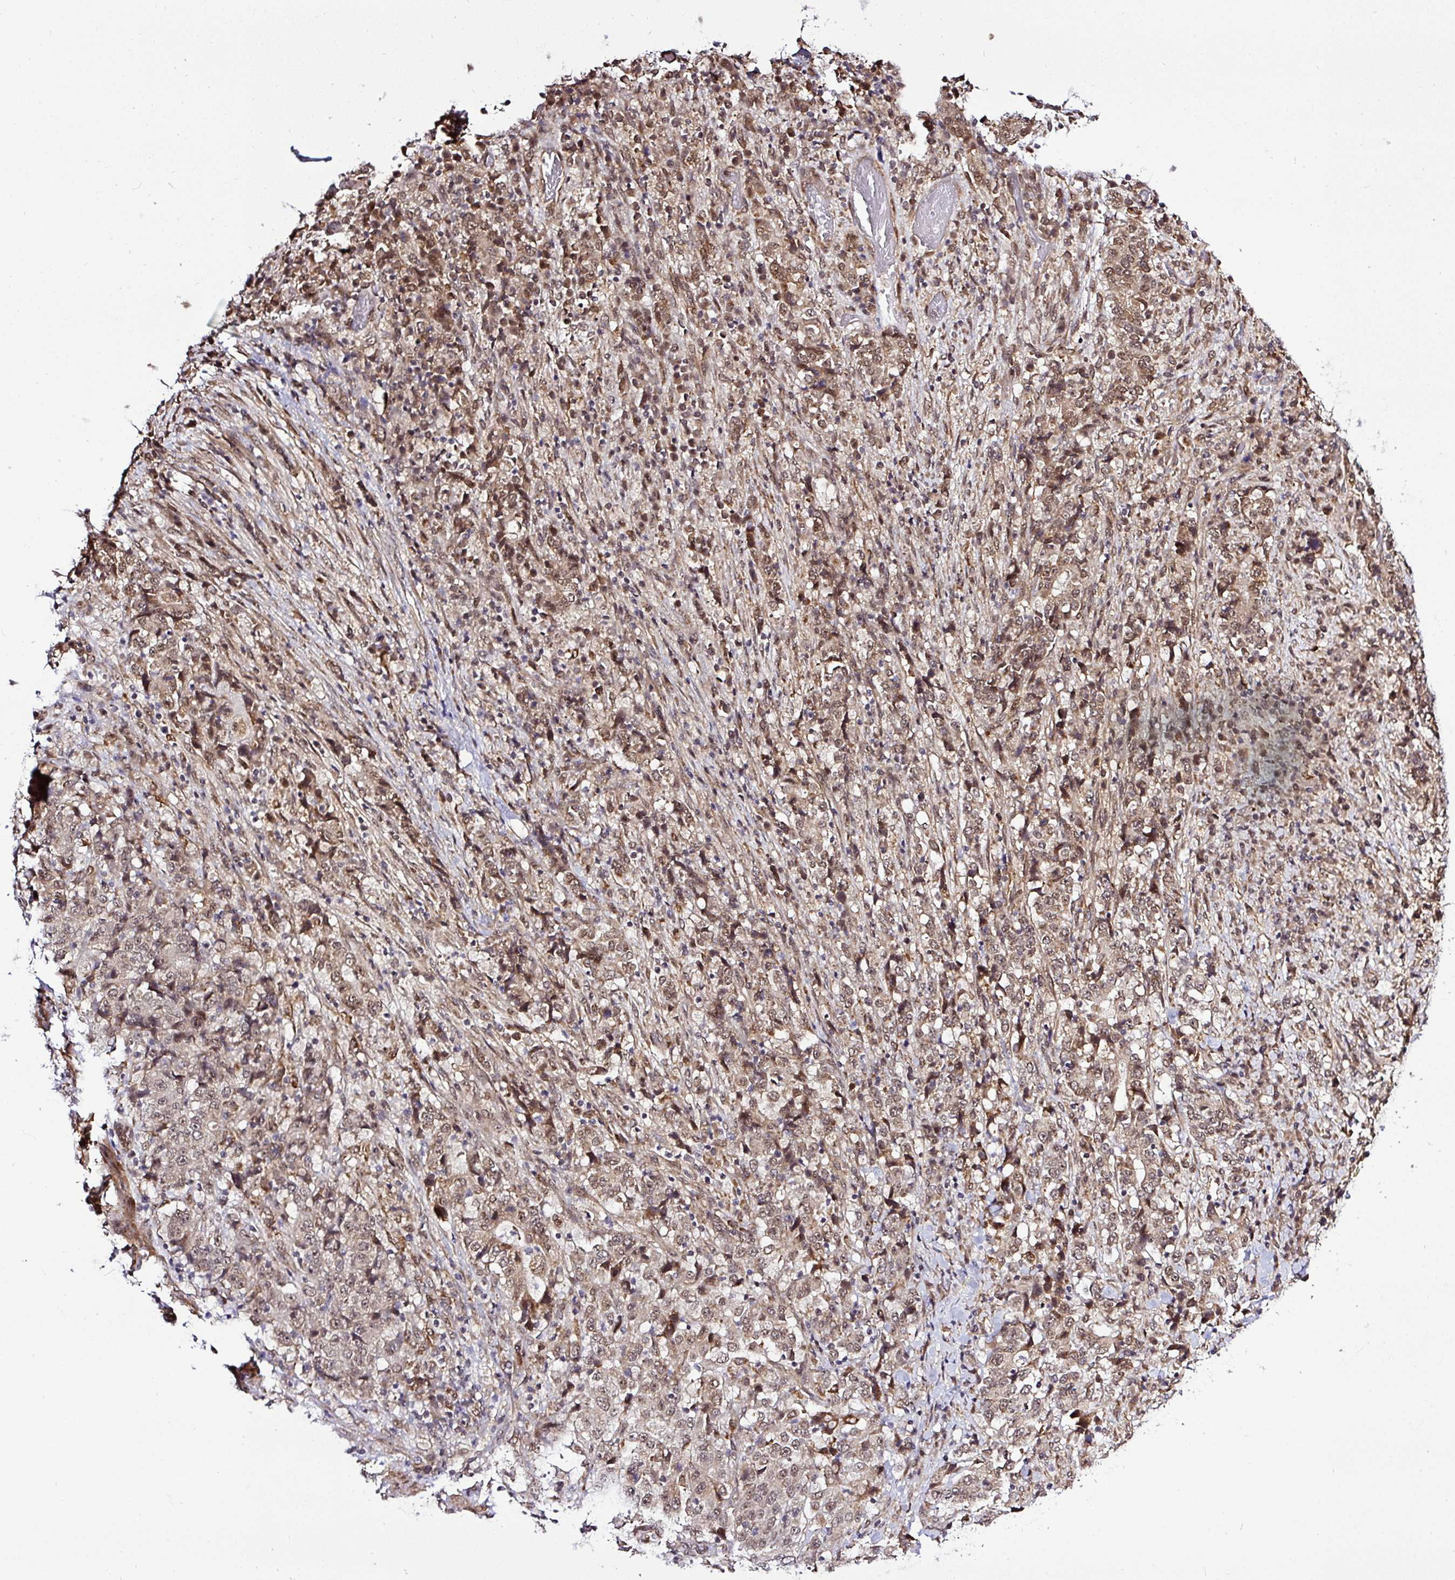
{"staining": {"intensity": "moderate", "quantity": ">75%", "location": "cytoplasmic/membranous,nuclear"}, "tissue": "stomach cancer", "cell_type": "Tumor cells", "image_type": "cancer", "snomed": [{"axis": "morphology", "description": "Normal tissue, NOS"}, {"axis": "morphology", "description": "Adenocarcinoma, NOS"}, {"axis": "topography", "description": "Stomach, upper"}, {"axis": "topography", "description": "Stomach"}], "caption": "Stomach adenocarcinoma stained for a protein (brown) reveals moderate cytoplasmic/membranous and nuclear positive positivity in approximately >75% of tumor cells.", "gene": "FAM153A", "patient": {"sex": "male", "age": 59}}